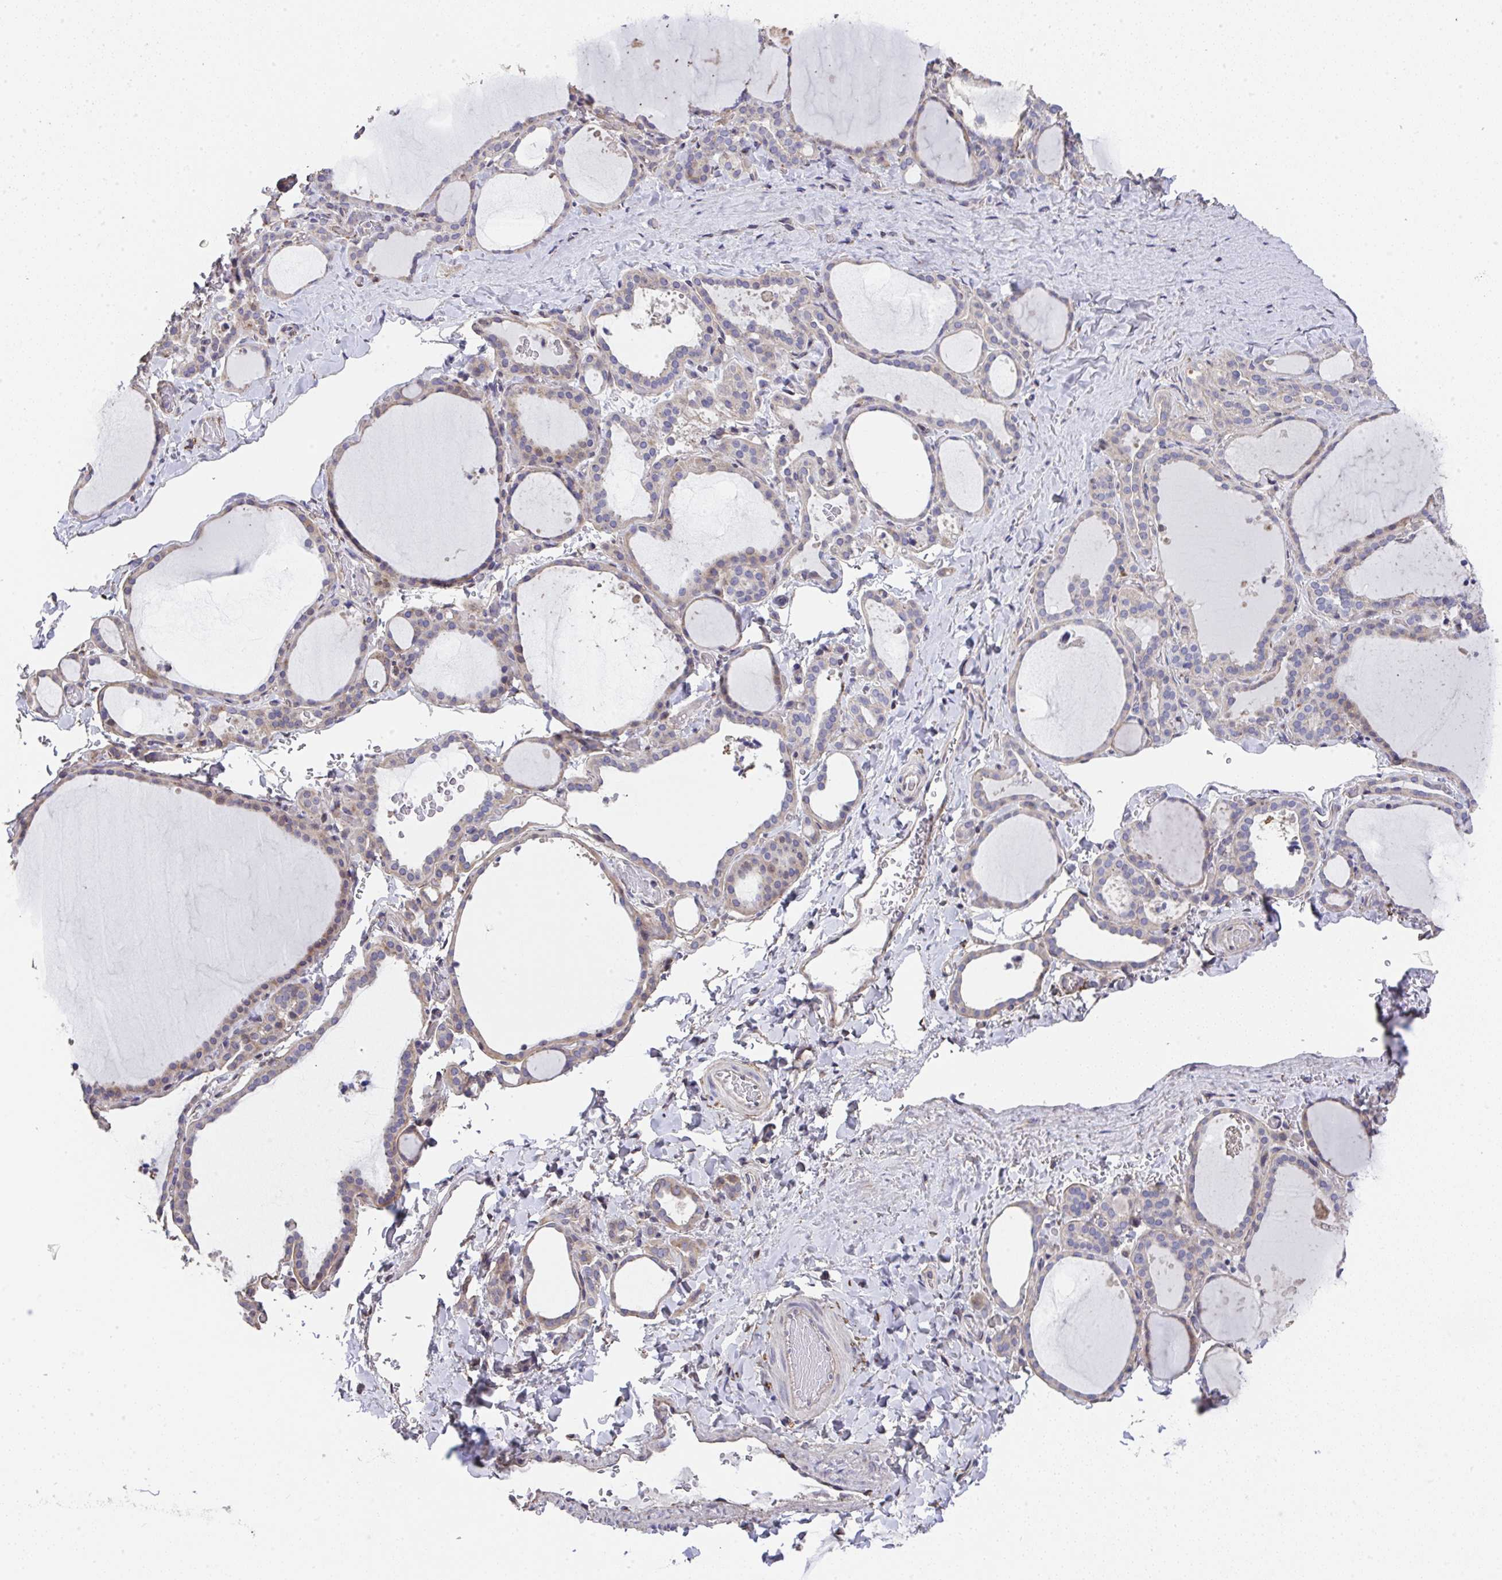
{"staining": {"intensity": "moderate", "quantity": "<25%", "location": "cytoplasmic/membranous"}, "tissue": "thyroid gland", "cell_type": "Glandular cells", "image_type": "normal", "snomed": [{"axis": "morphology", "description": "Normal tissue, NOS"}, {"axis": "topography", "description": "Thyroid gland"}], "caption": "Protein expression analysis of benign human thyroid gland reveals moderate cytoplasmic/membranous staining in about <25% of glandular cells.", "gene": "RUNDC3B", "patient": {"sex": "female", "age": 22}}